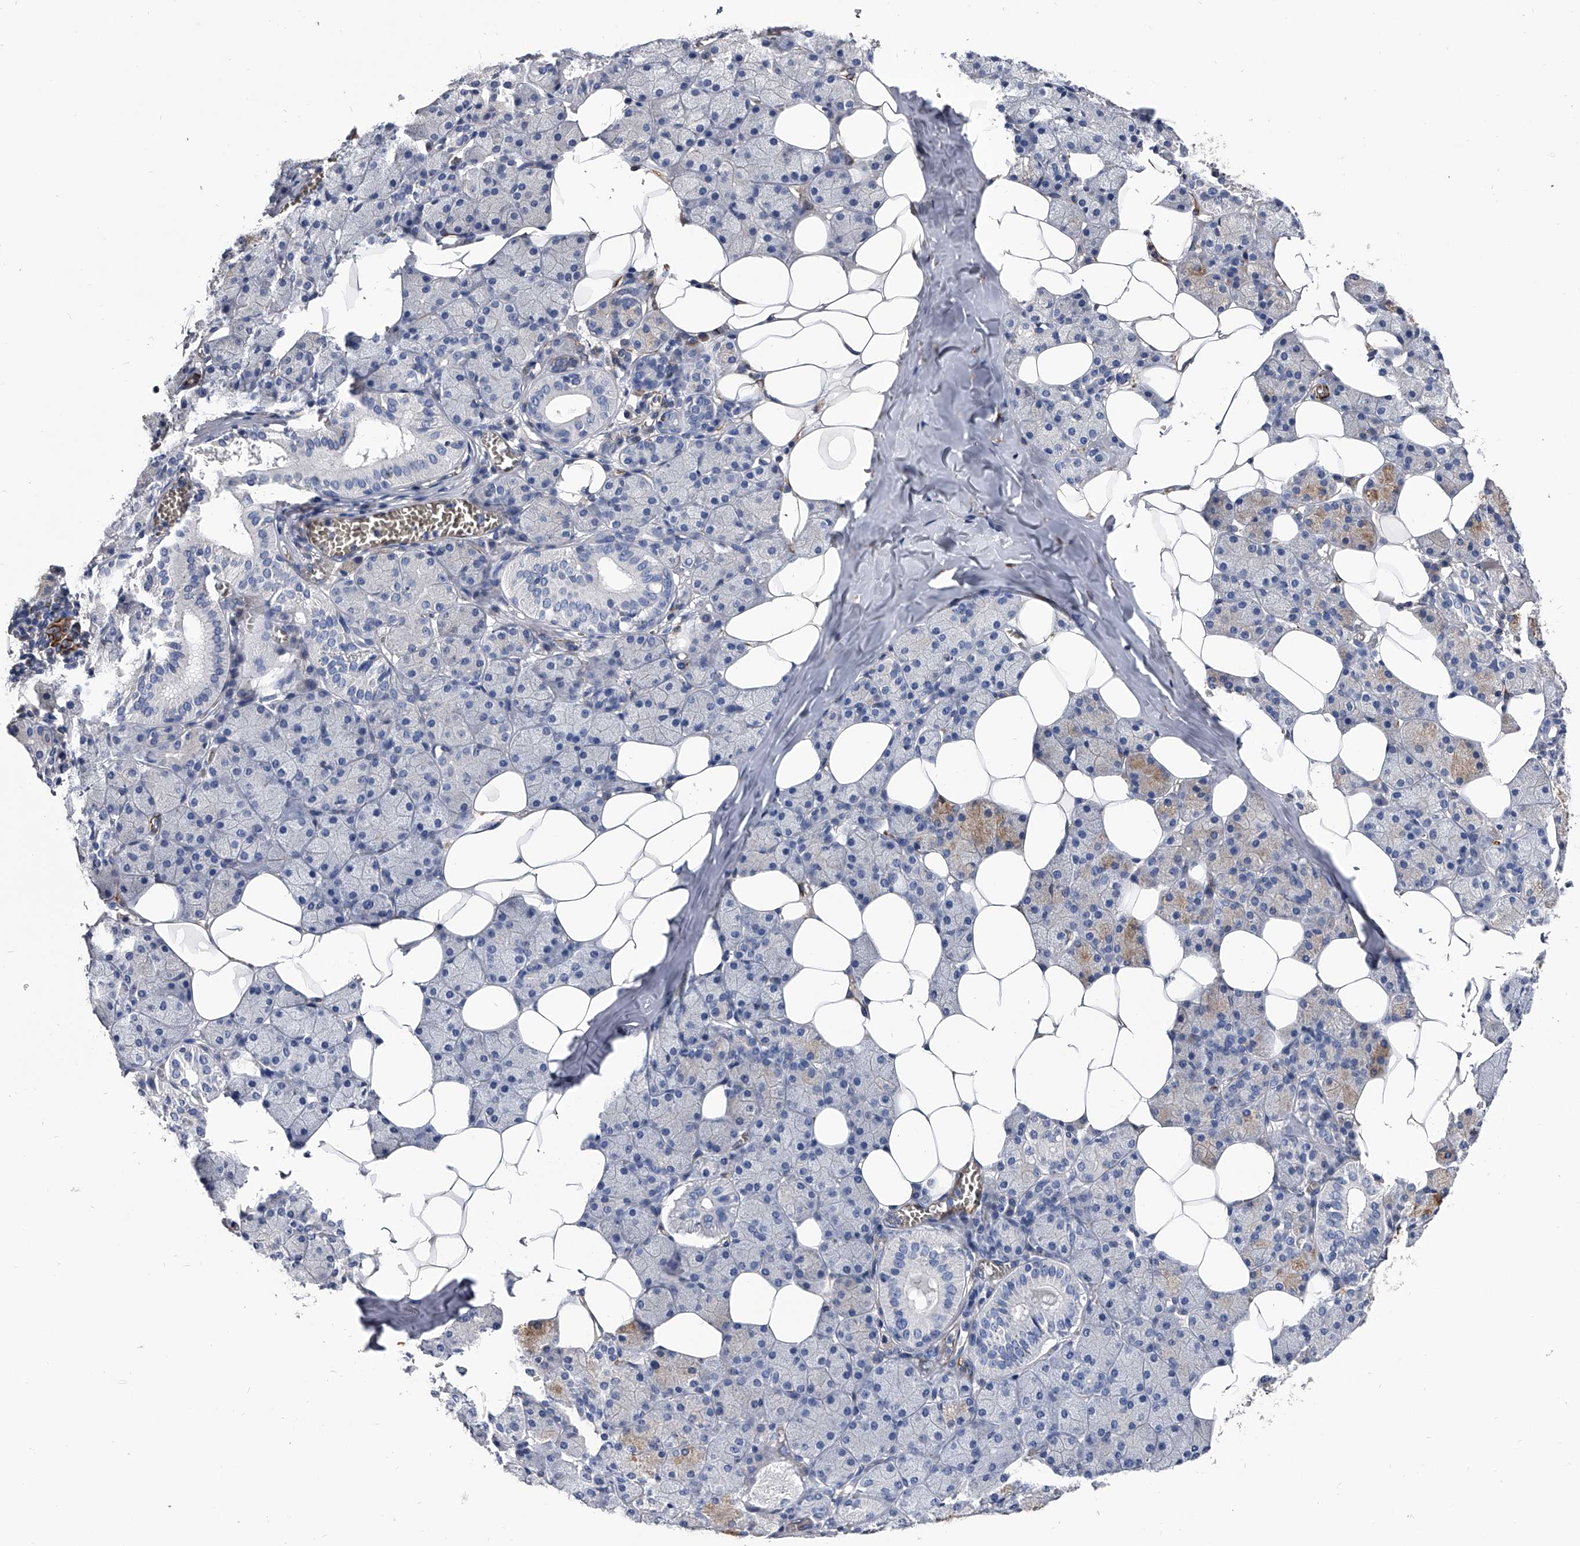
{"staining": {"intensity": "weak", "quantity": "<25%", "location": "cytoplasmic/membranous"}, "tissue": "salivary gland", "cell_type": "Glandular cells", "image_type": "normal", "snomed": [{"axis": "morphology", "description": "Normal tissue, NOS"}, {"axis": "topography", "description": "Salivary gland"}], "caption": "High magnification brightfield microscopy of unremarkable salivary gland stained with DAB (3,3'-diaminobenzidine) (brown) and counterstained with hematoxylin (blue): glandular cells show no significant expression.", "gene": "EFCAB7", "patient": {"sex": "female", "age": 33}}